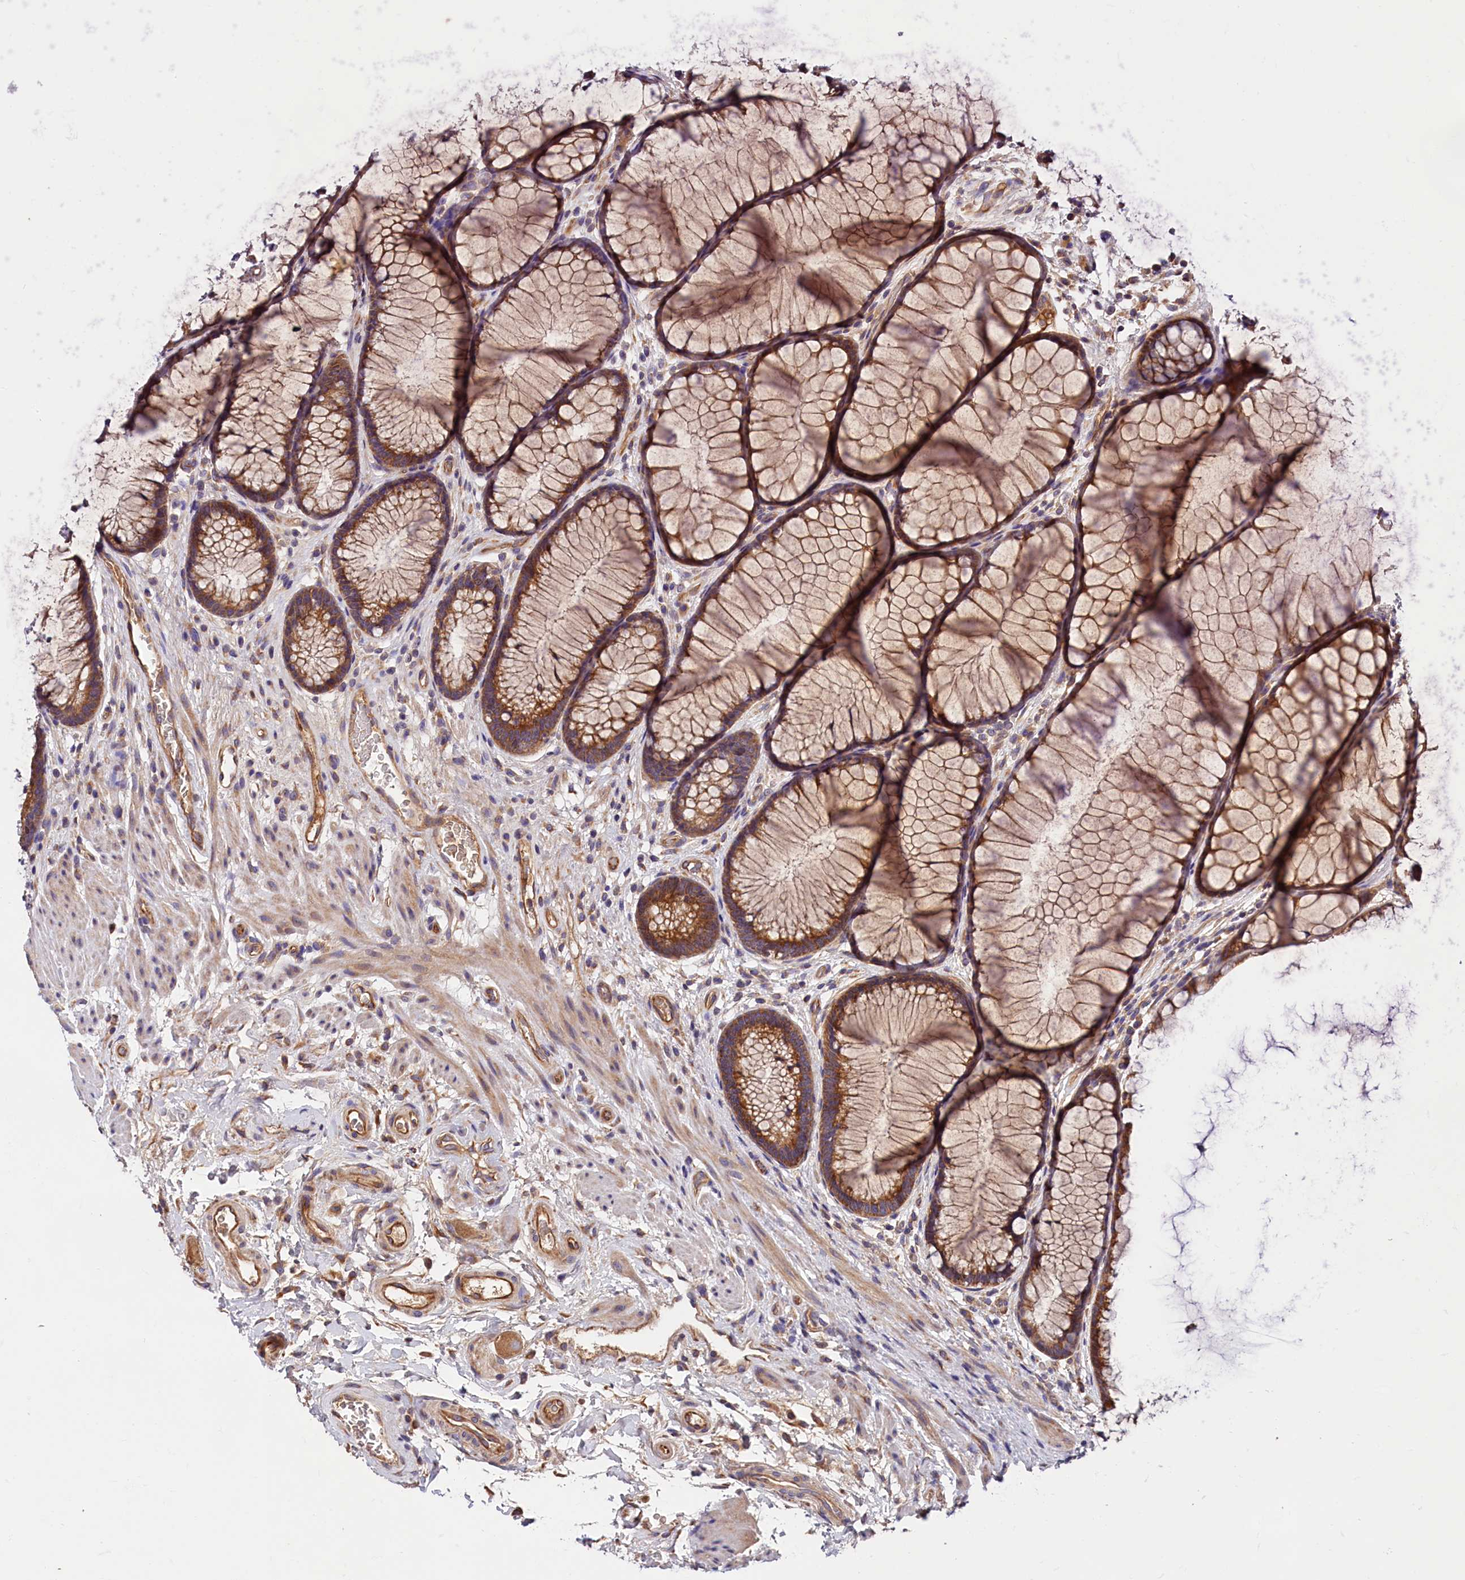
{"staining": {"intensity": "strong", "quantity": ">75%", "location": "cytoplasmic/membranous"}, "tissue": "colon", "cell_type": "Endothelial cells", "image_type": "normal", "snomed": [{"axis": "morphology", "description": "Normal tissue, NOS"}, {"axis": "topography", "description": "Colon"}], "caption": "Immunohistochemical staining of unremarkable human colon exhibits high levels of strong cytoplasmic/membranous staining in approximately >75% of endothelial cells. Nuclei are stained in blue.", "gene": "SPG11", "patient": {"sex": "female", "age": 82}}